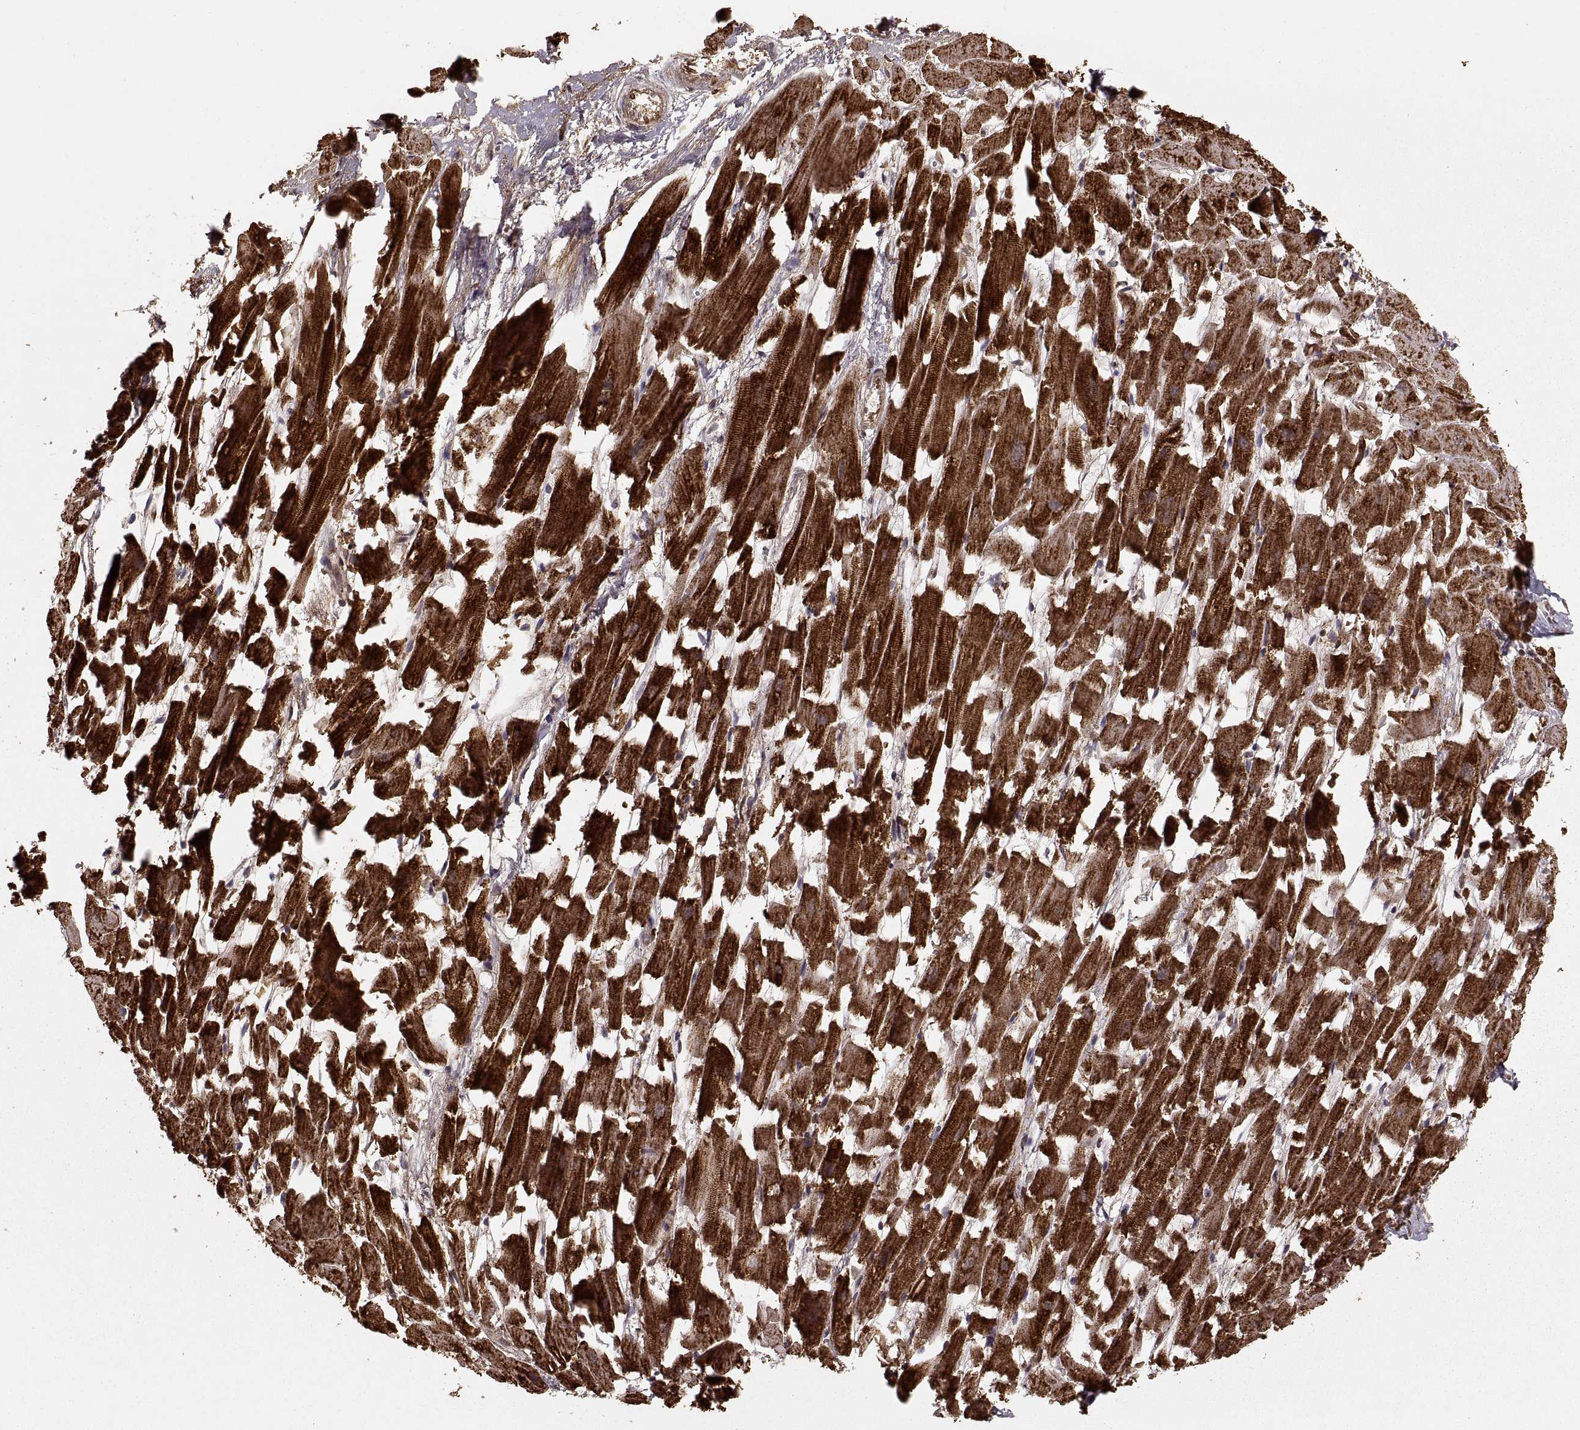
{"staining": {"intensity": "strong", "quantity": ">75%", "location": "cytoplasmic/membranous"}, "tissue": "heart muscle", "cell_type": "Cardiomyocytes", "image_type": "normal", "snomed": [{"axis": "morphology", "description": "Normal tissue, NOS"}, {"axis": "topography", "description": "Heart"}], "caption": "Heart muscle stained with a brown dye exhibits strong cytoplasmic/membranous positive staining in approximately >75% of cardiomyocytes.", "gene": "RFT1", "patient": {"sex": "female", "age": 64}}